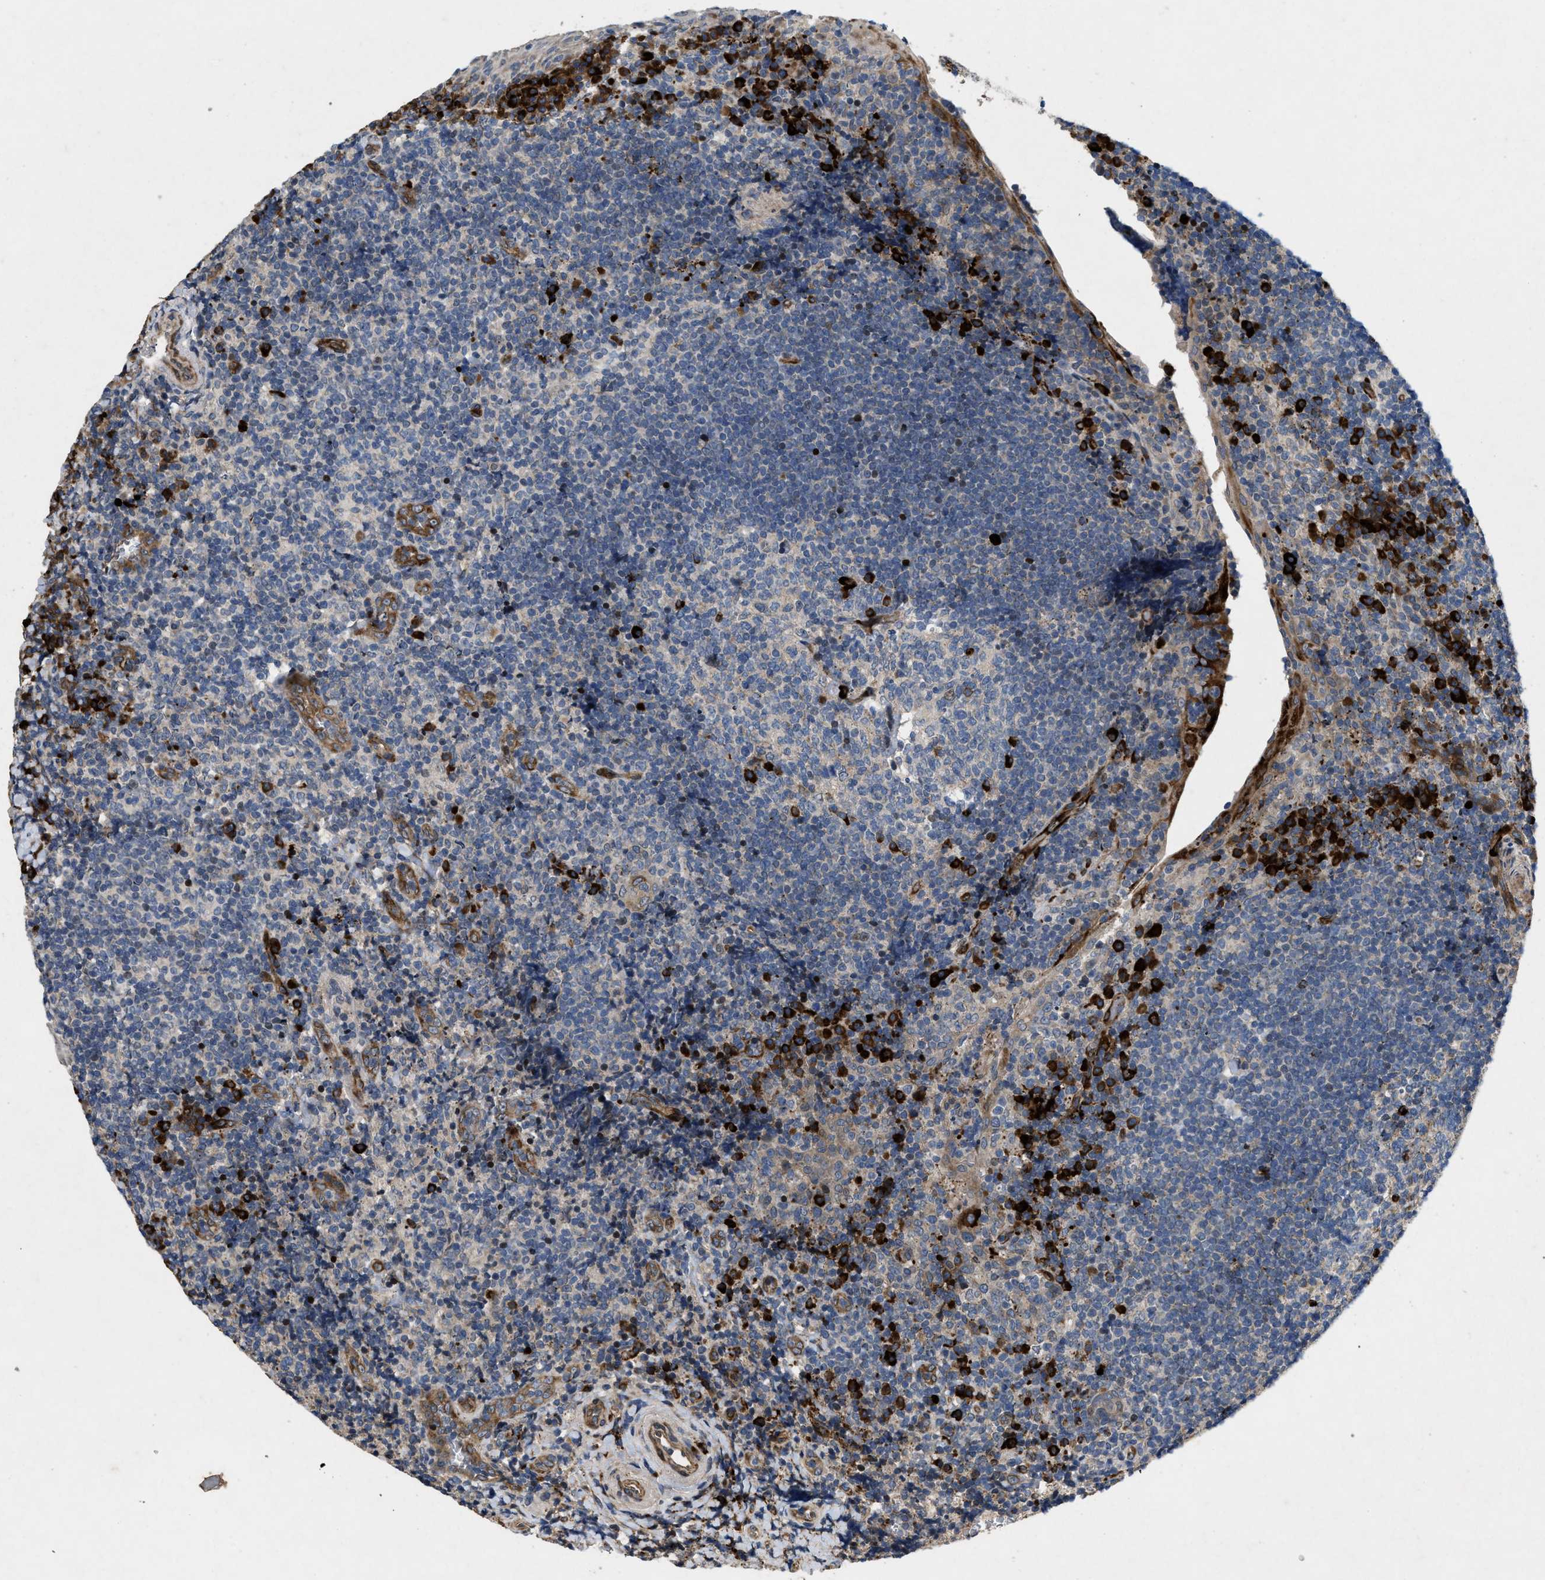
{"staining": {"intensity": "strong", "quantity": "<25%", "location": "cytoplasmic/membranous"}, "tissue": "tonsil", "cell_type": "Germinal center cells", "image_type": "normal", "snomed": [{"axis": "morphology", "description": "Normal tissue, NOS"}, {"axis": "topography", "description": "Tonsil"}], "caption": "The histopathology image shows staining of normal tonsil, revealing strong cytoplasmic/membranous protein positivity (brown color) within germinal center cells.", "gene": "HSPA12B", "patient": {"sex": "male", "age": 37}}